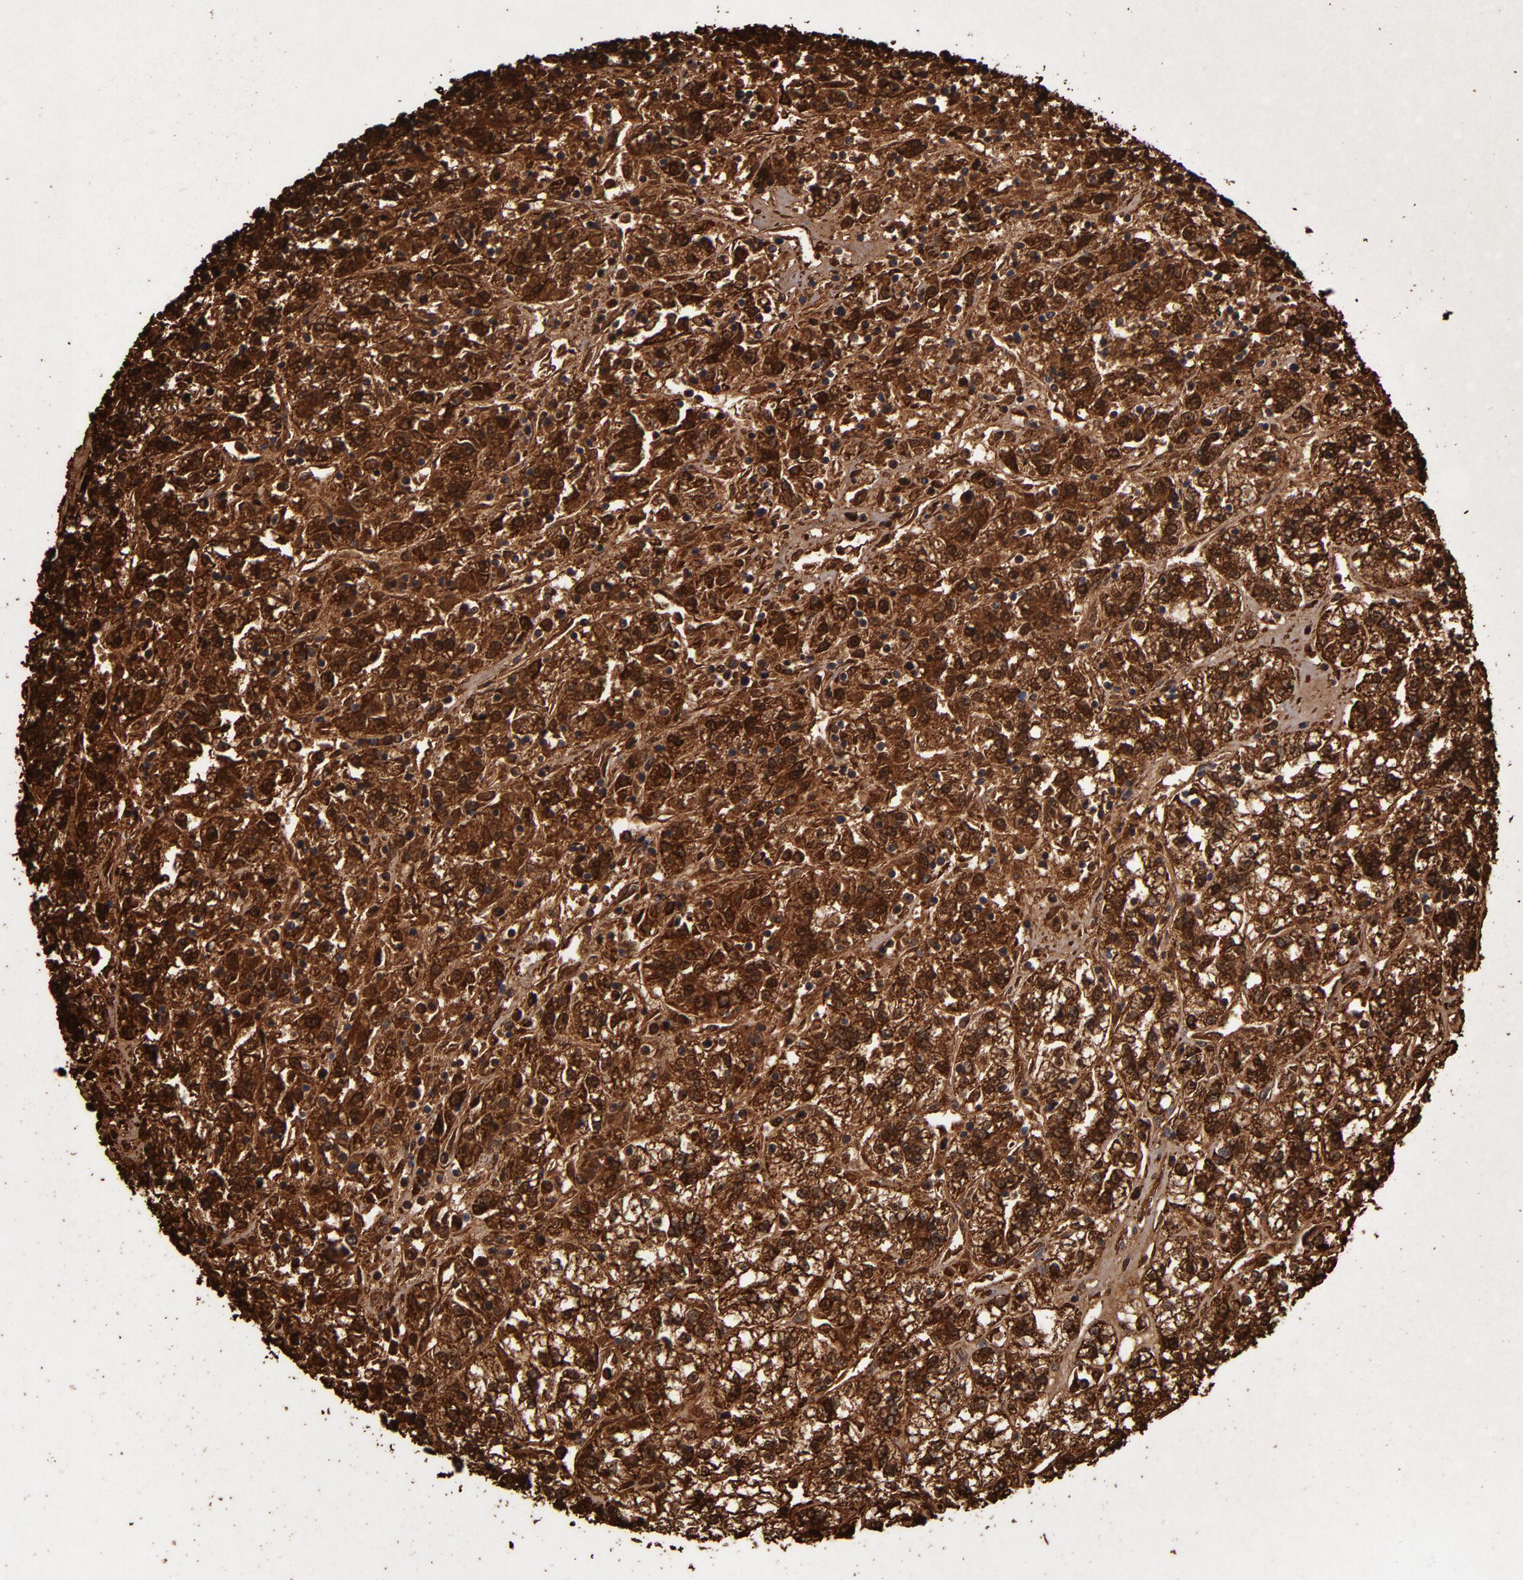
{"staining": {"intensity": "strong", "quantity": ">75%", "location": "cytoplasmic/membranous"}, "tissue": "renal cancer", "cell_type": "Tumor cells", "image_type": "cancer", "snomed": [{"axis": "morphology", "description": "Adenocarcinoma, NOS"}, {"axis": "topography", "description": "Kidney"}], "caption": "Immunohistochemistry of human adenocarcinoma (renal) displays high levels of strong cytoplasmic/membranous staining in about >75% of tumor cells. (IHC, brightfield microscopy, high magnification).", "gene": "SOD2", "patient": {"sex": "female", "age": 76}}